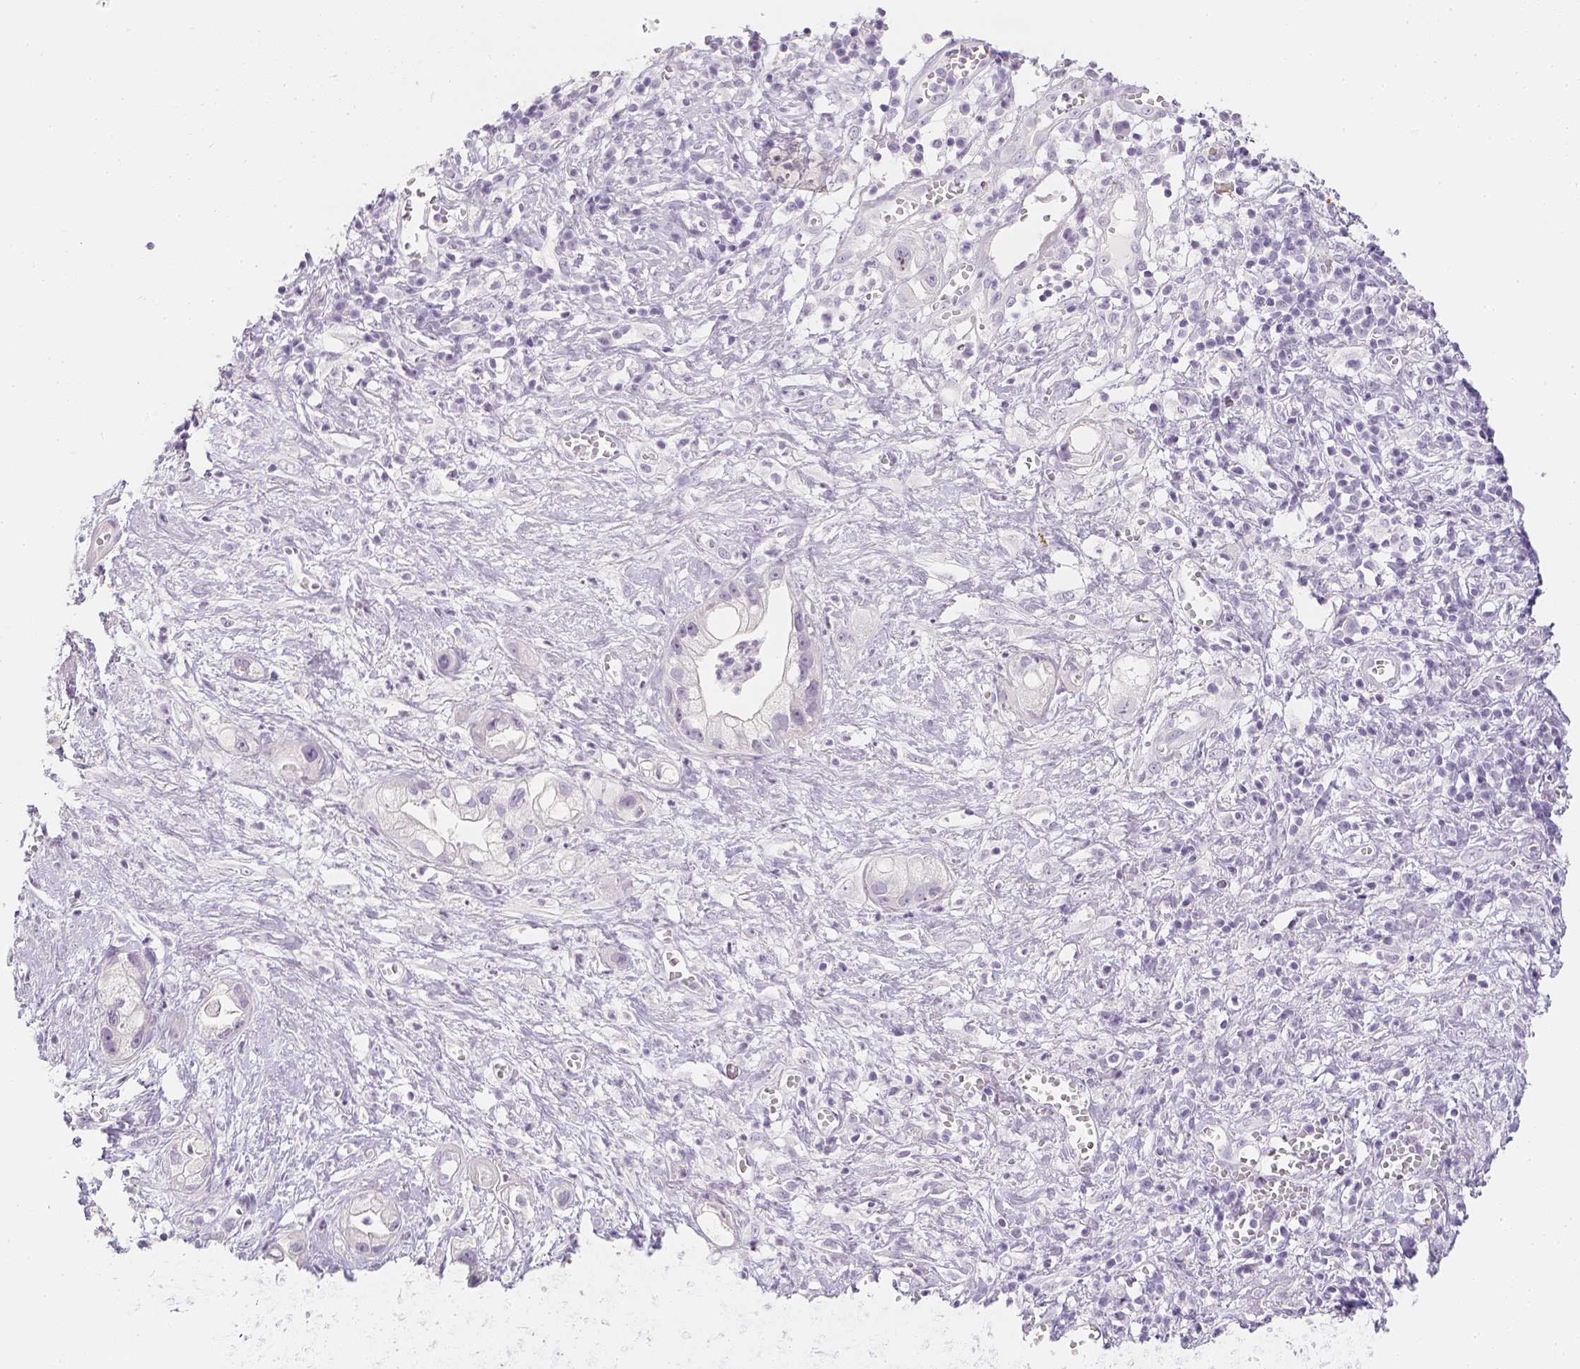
{"staining": {"intensity": "negative", "quantity": "none", "location": "none"}, "tissue": "pancreatic cancer", "cell_type": "Tumor cells", "image_type": "cancer", "snomed": [{"axis": "morphology", "description": "Adenocarcinoma, NOS"}, {"axis": "topography", "description": "Pancreas"}], "caption": "The micrograph displays no significant positivity in tumor cells of adenocarcinoma (pancreatic).", "gene": "SLC18A1", "patient": {"sex": "female", "age": 73}}